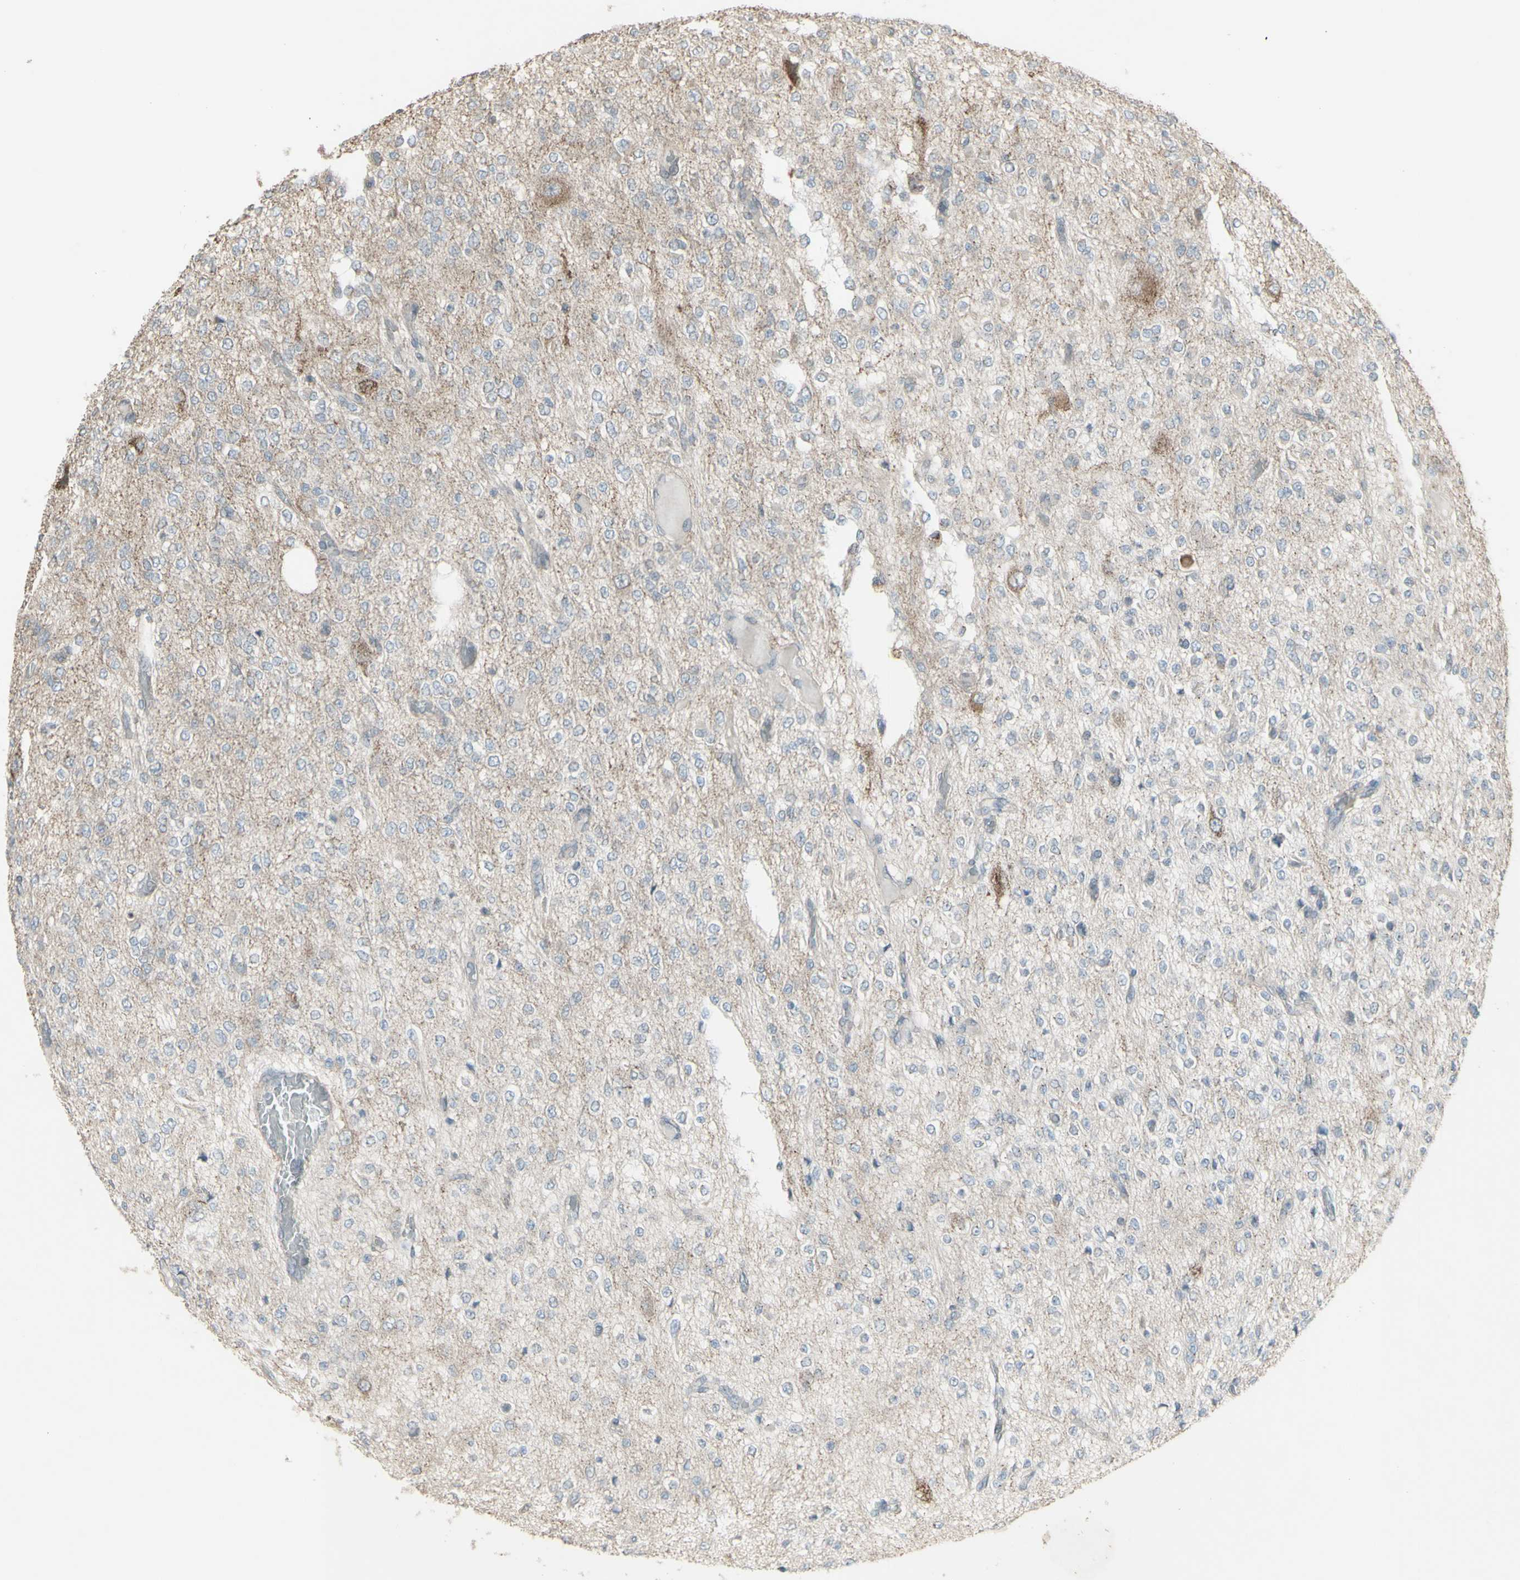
{"staining": {"intensity": "negative", "quantity": "none", "location": "none"}, "tissue": "glioma", "cell_type": "Tumor cells", "image_type": "cancer", "snomed": [{"axis": "morphology", "description": "Glioma, malignant, Low grade"}, {"axis": "topography", "description": "Brain"}], "caption": "Immunohistochemical staining of human malignant low-grade glioma exhibits no significant staining in tumor cells. The staining is performed using DAB brown chromogen with nuclei counter-stained in using hematoxylin.", "gene": "FXYD3", "patient": {"sex": "male", "age": 38}}